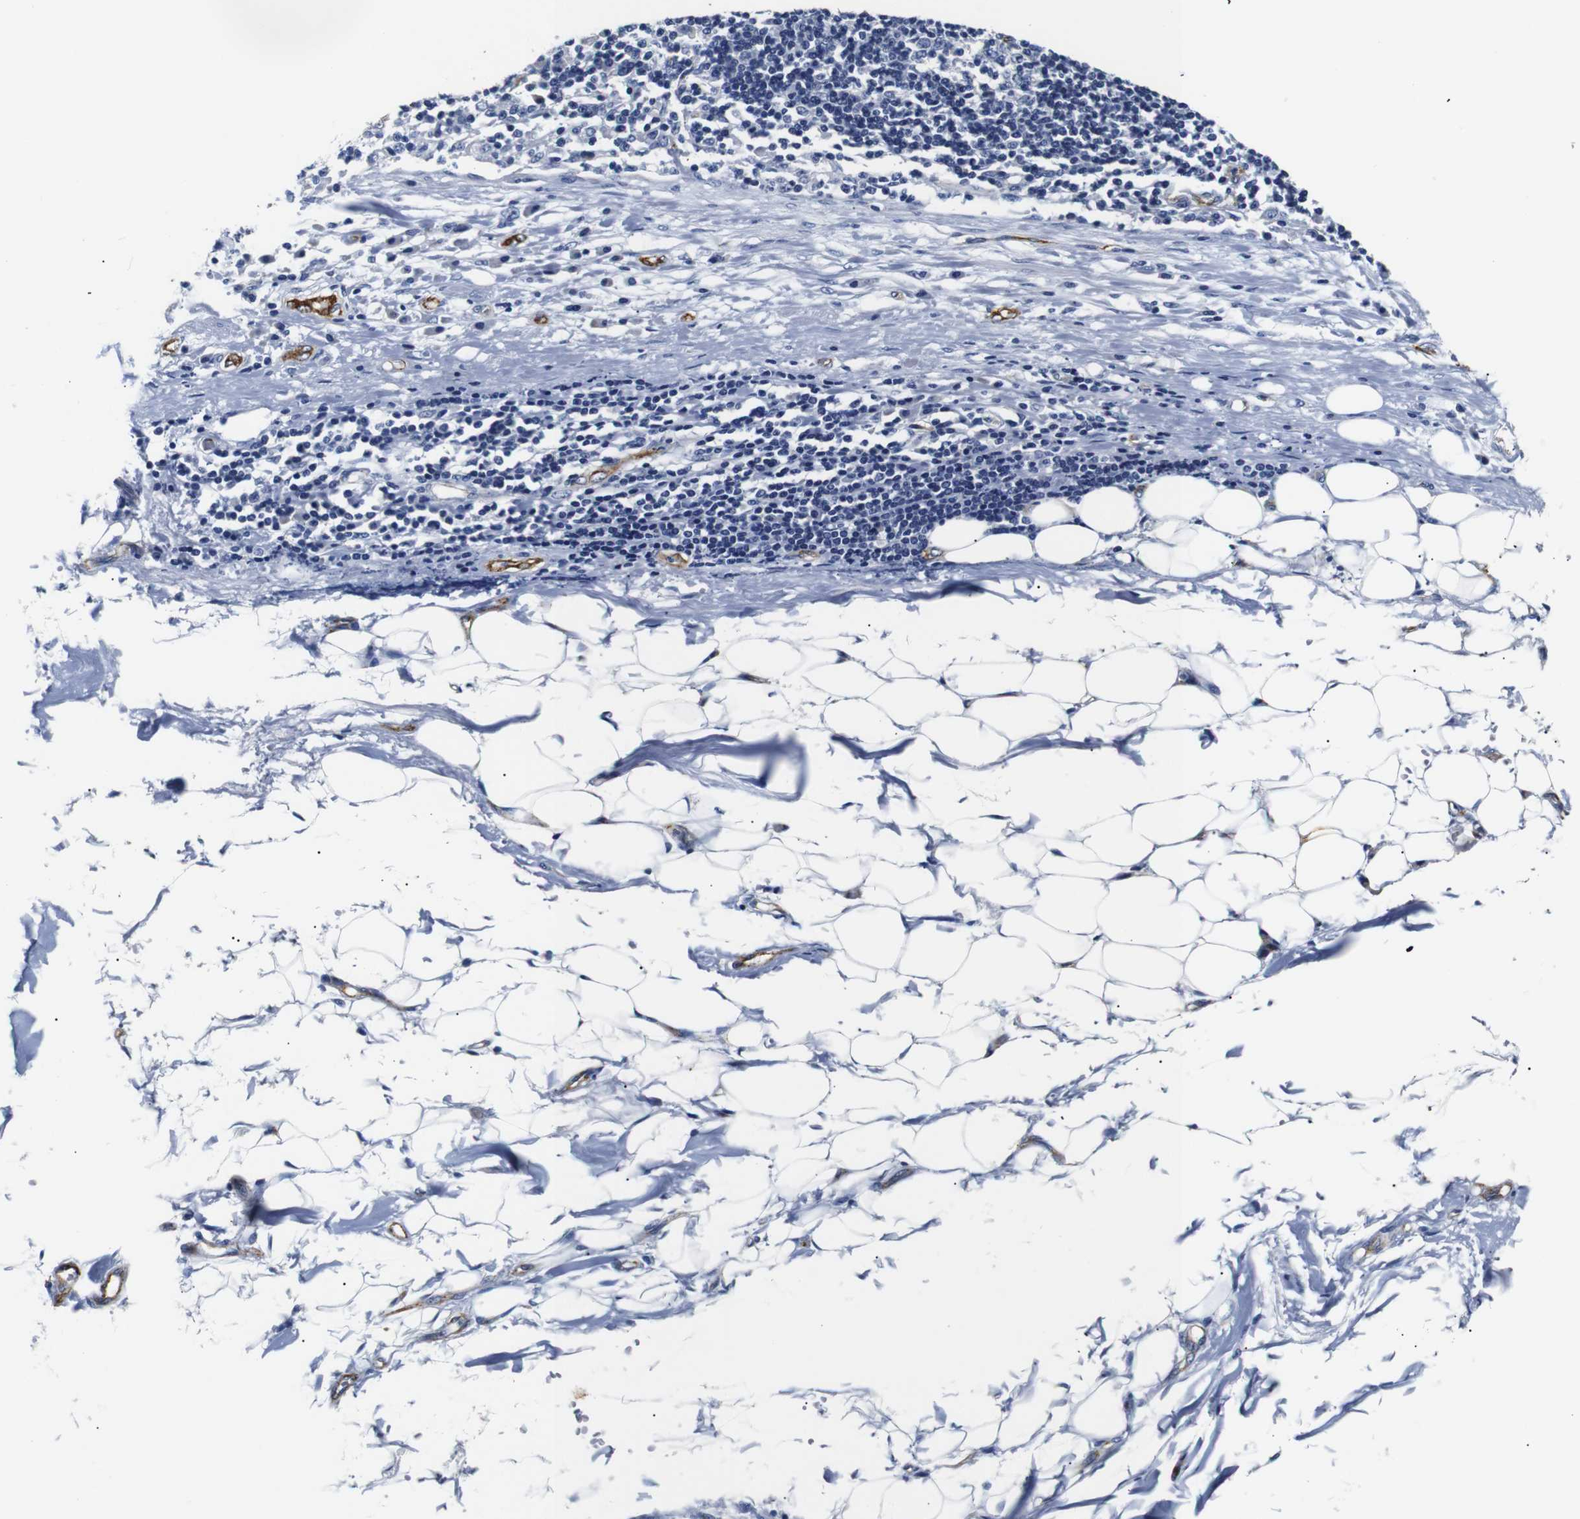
{"staining": {"intensity": "negative", "quantity": "none", "location": "none"}, "tissue": "adipose tissue", "cell_type": "Adipocytes", "image_type": "normal", "snomed": [{"axis": "morphology", "description": "Normal tissue, NOS"}, {"axis": "morphology", "description": "Adenocarcinoma, NOS"}, {"axis": "topography", "description": "Esophagus"}], "caption": "Adipocytes are negative for protein expression in benign human adipose tissue. (Stains: DAB (3,3'-diaminobenzidine) immunohistochemistry with hematoxylin counter stain, Microscopy: brightfield microscopy at high magnification).", "gene": "MUC4", "patient": {"sex": "male", "age": 62}}